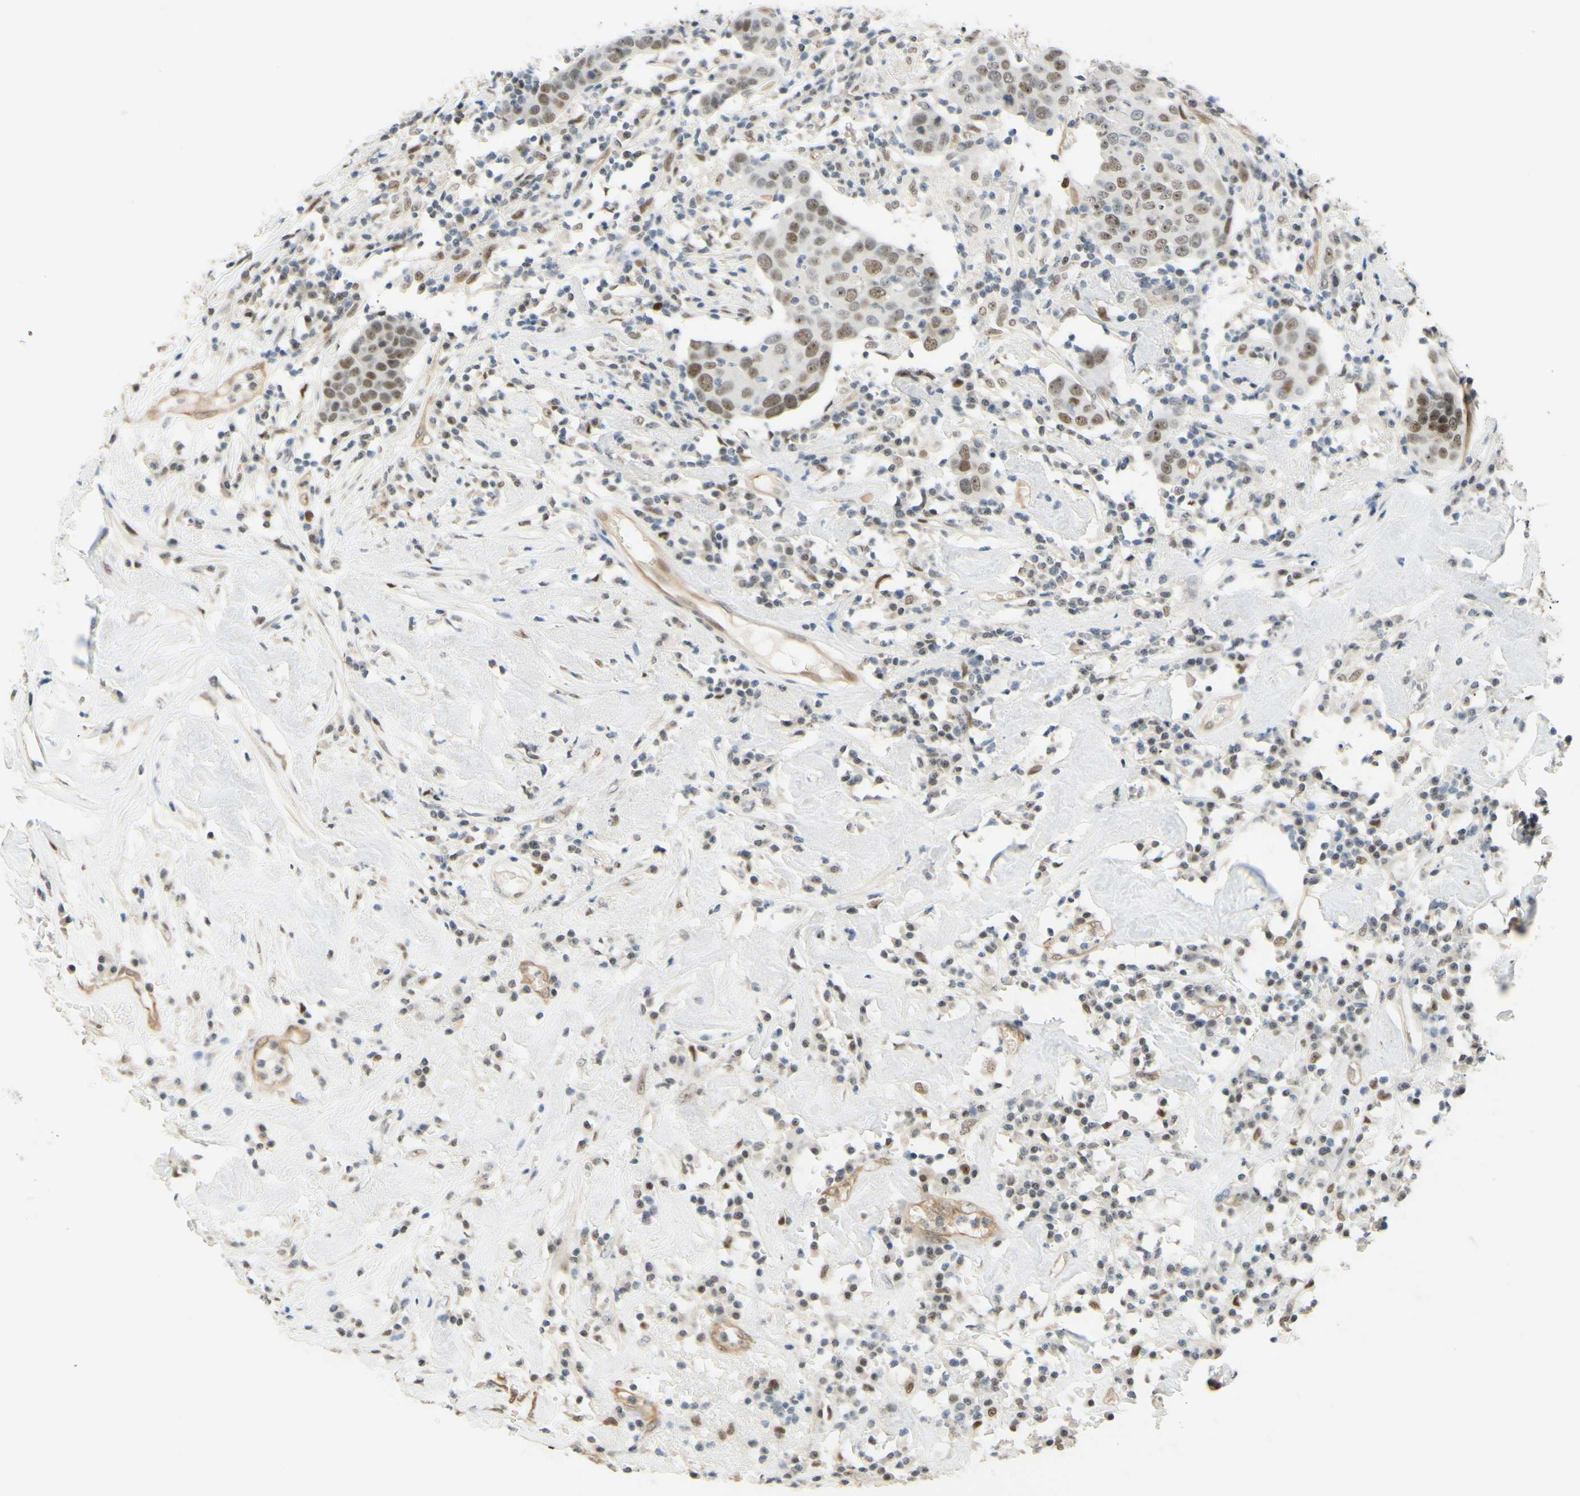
{"staining": {"intensity": "weak", "quantity": "25%-75%", "location": "nuclear"}, "tissue": "head and neck cancer", "cell_type": "Tumor cells", "image_type": "cancer", "snomed": [{"axis": "morphology", "description": "Adenocarcinoma, NOS"}, {"axis": "topography", "description": "Salivary gland"}, {"axis": "topography", "description": "Head-Neck"}], "caption": "Adenocarcinoma (head and neck) stained for a protein displays weak nuclear positivity in tumor cells.", "gene": "POLB", "patient": {"sex": "female", "age": 65}}